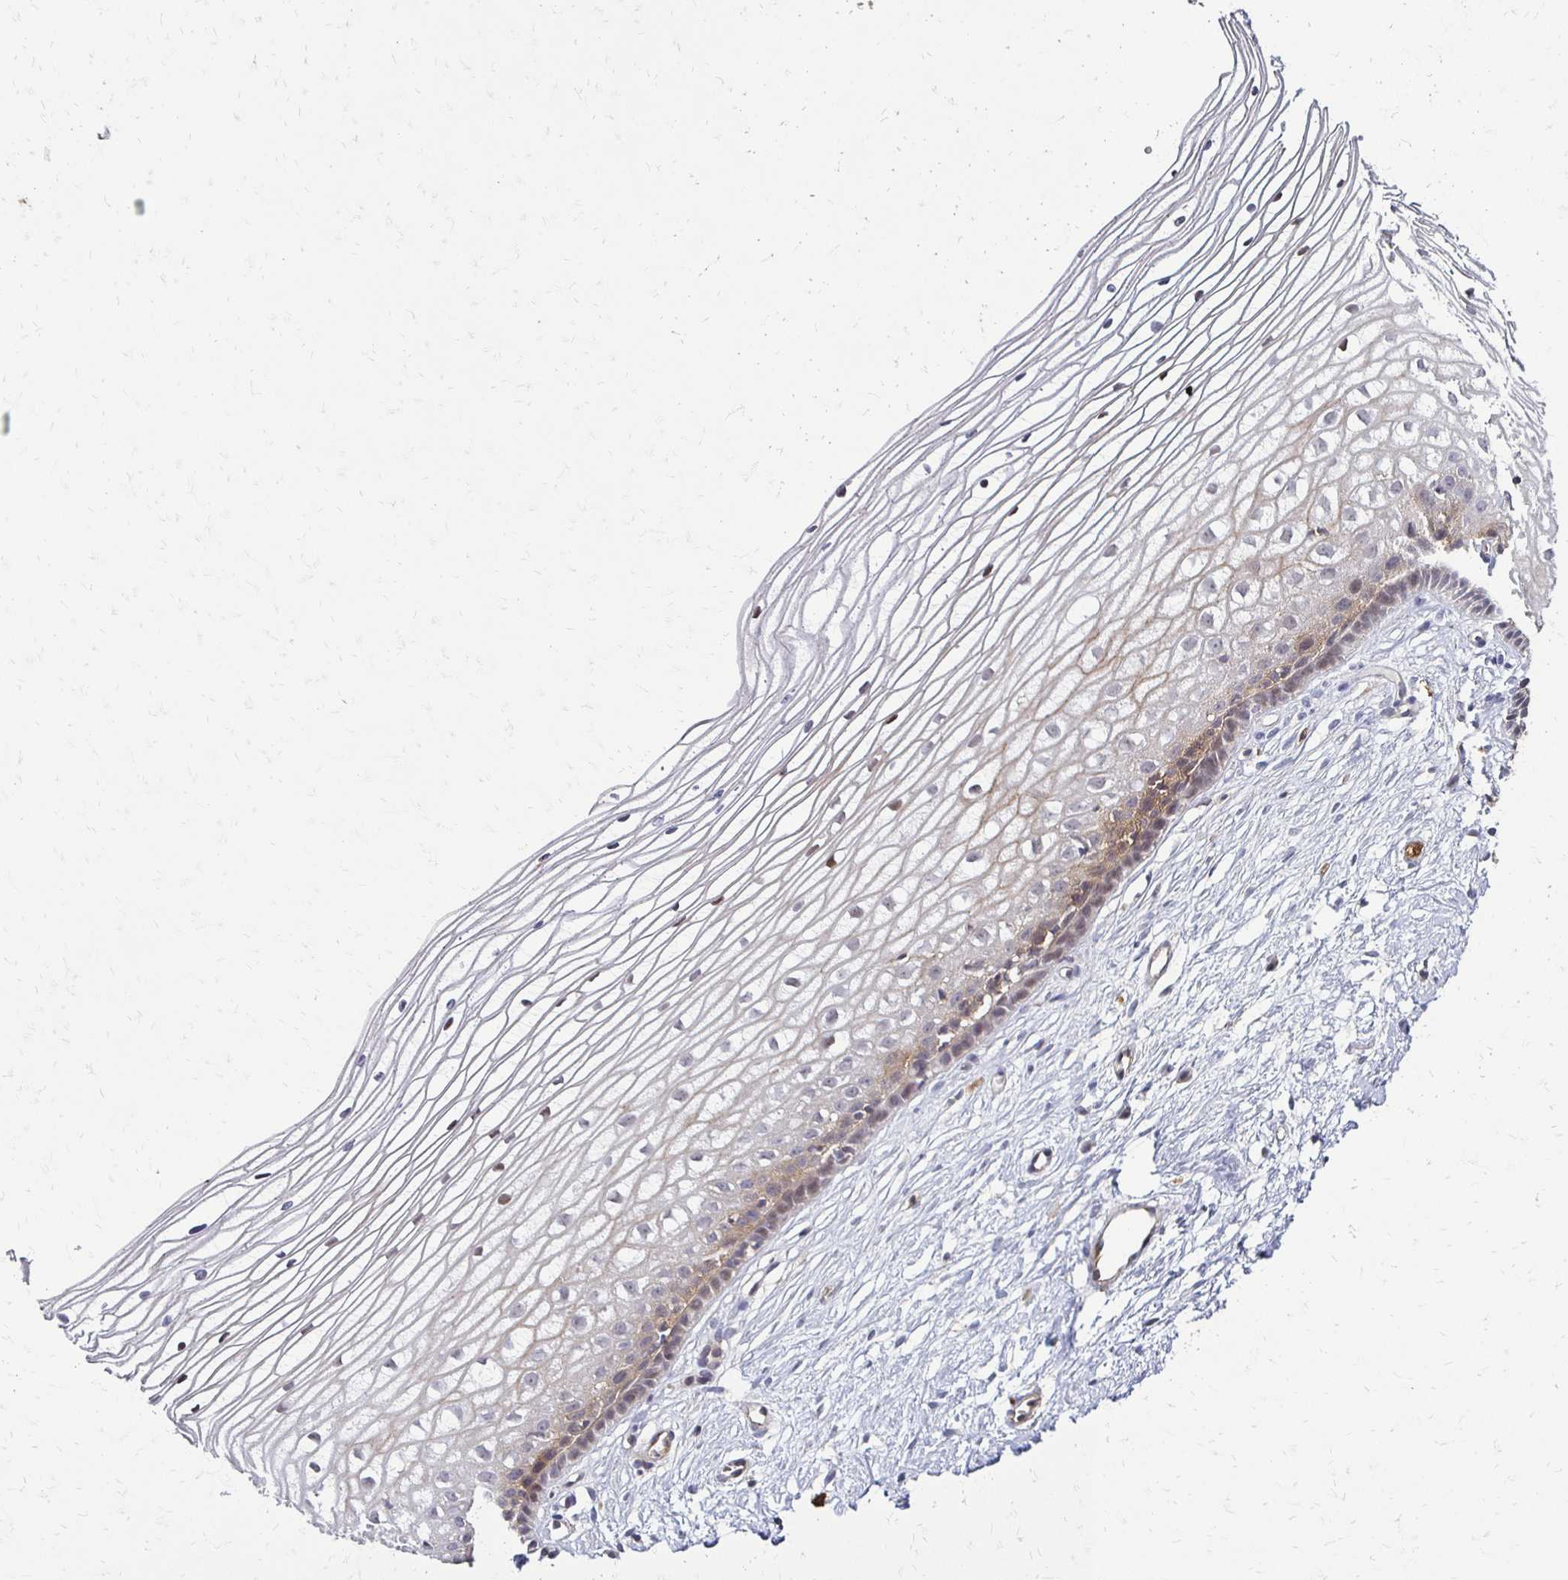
{"staining": {"intensity": "moderate", "quantity": ">75%", "location": "cytoplasmic/membranous"}, "tissue": "cervix", "cell_type": "Glandular cells", "image_type": "normal", "snomed": [{"axis": "morphology", "description": "Normal tissue, NOS"}, {"axis": "topography", "description": "Cervix"}], "caption": "Protein expression analysis of benign cervix shows moderate cytoplasmic/membranous expression in about >75% of glandular cells.", "gene": "SLC9A9", "patient": {"sex": "female", "age": 40}}